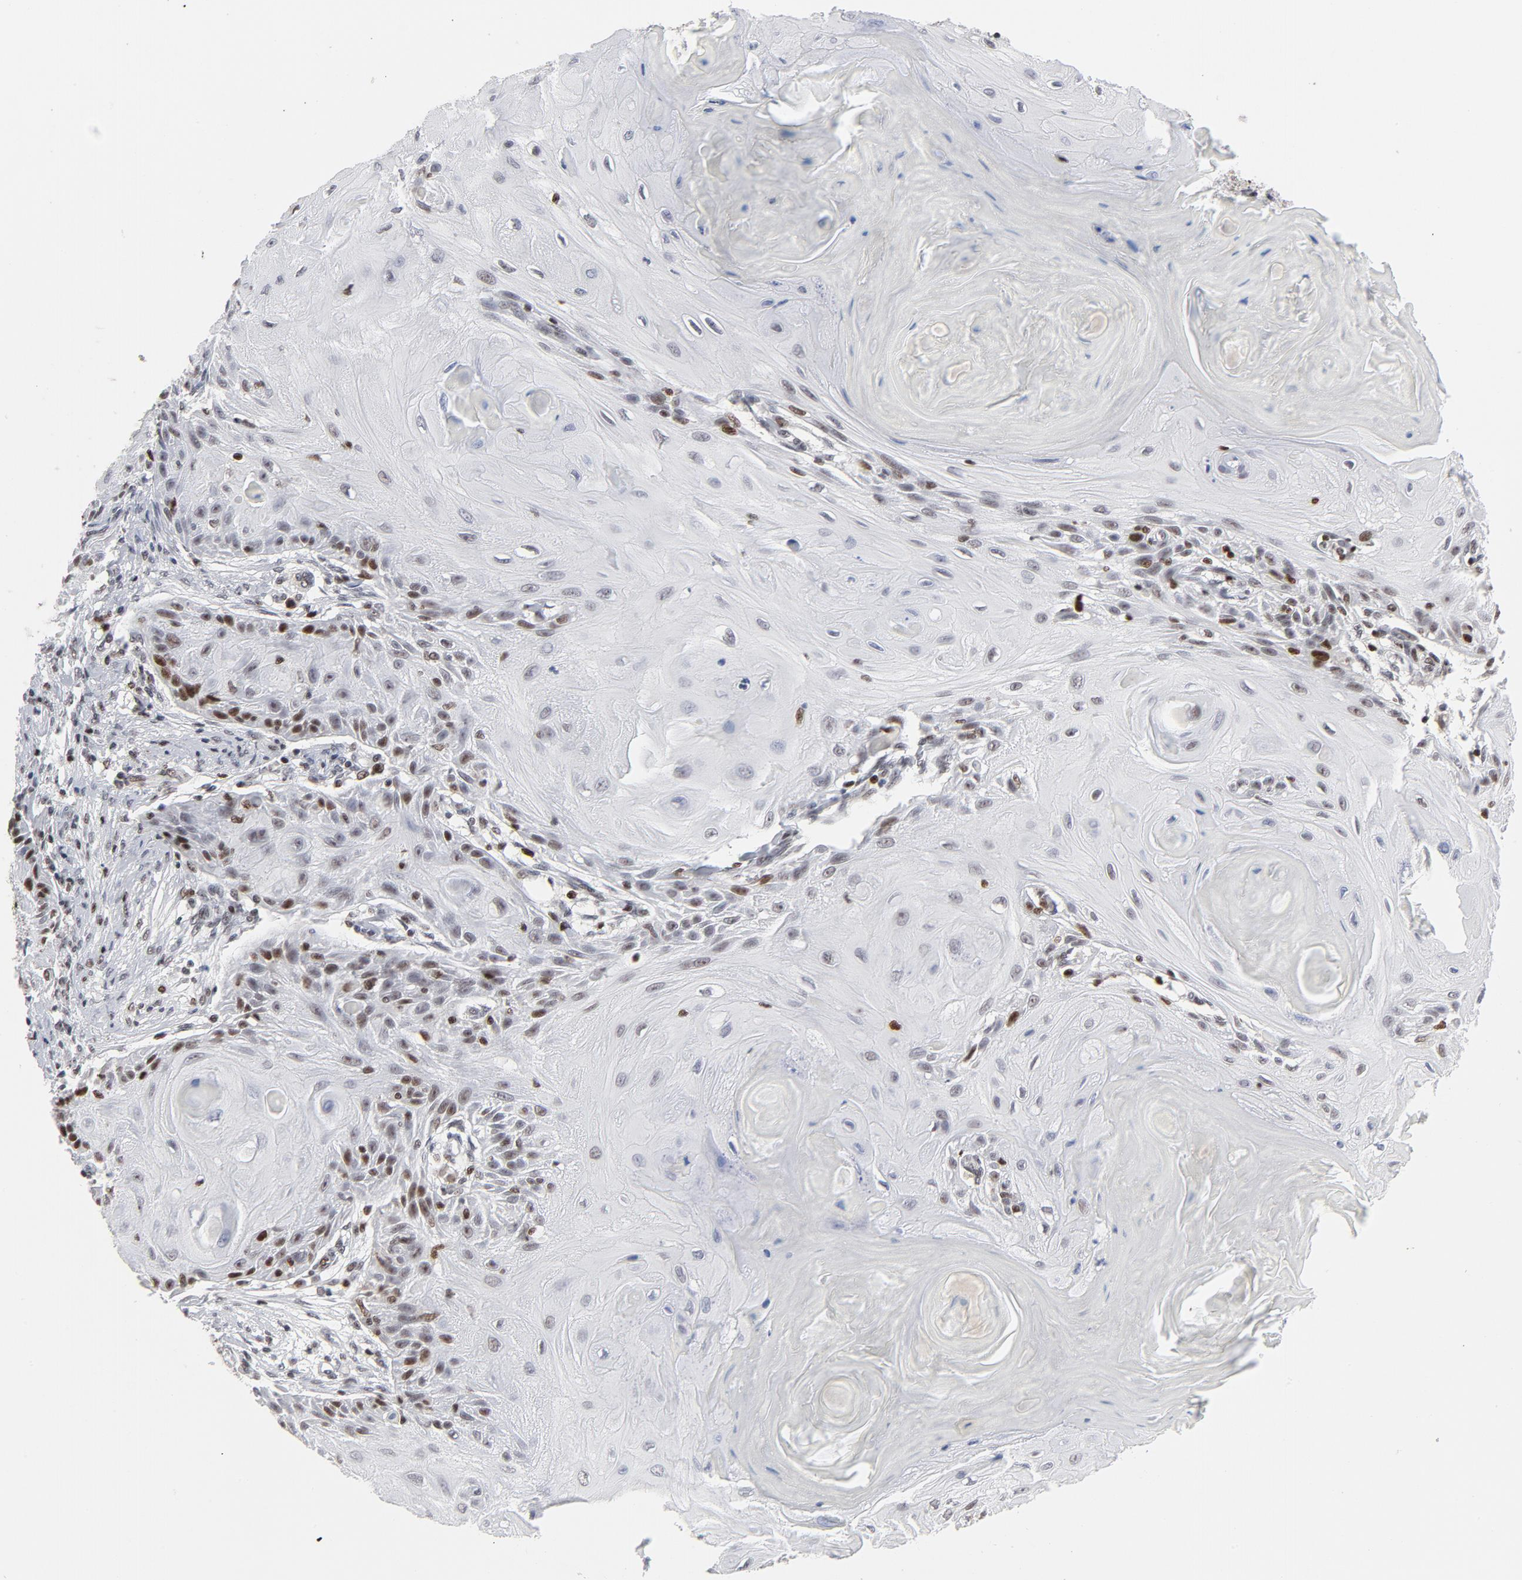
{"staining": {"intensity": "moderate", "quantity": "25%-75%", "location": "nuclear"}, "tissue": "skin cancer", "cell_type": "Tumor cells", "image_type": "cancer", "snomed": [{"axis": "morphology", "description": "Squamous cell carcinoma, NOS"}, {"axis": "topography", "description": "Skin"}], "caption": "Immunohistochemistry (IHC) (DAB (3,3'-diaminobenzidine)) staining of skin squamous cell carcinoma demonstrates moderate nuclear protein expression in about 25%-75% of tumor cells.", "gene": "RFC4", "patient": {"sex": "female", "age": 88}}